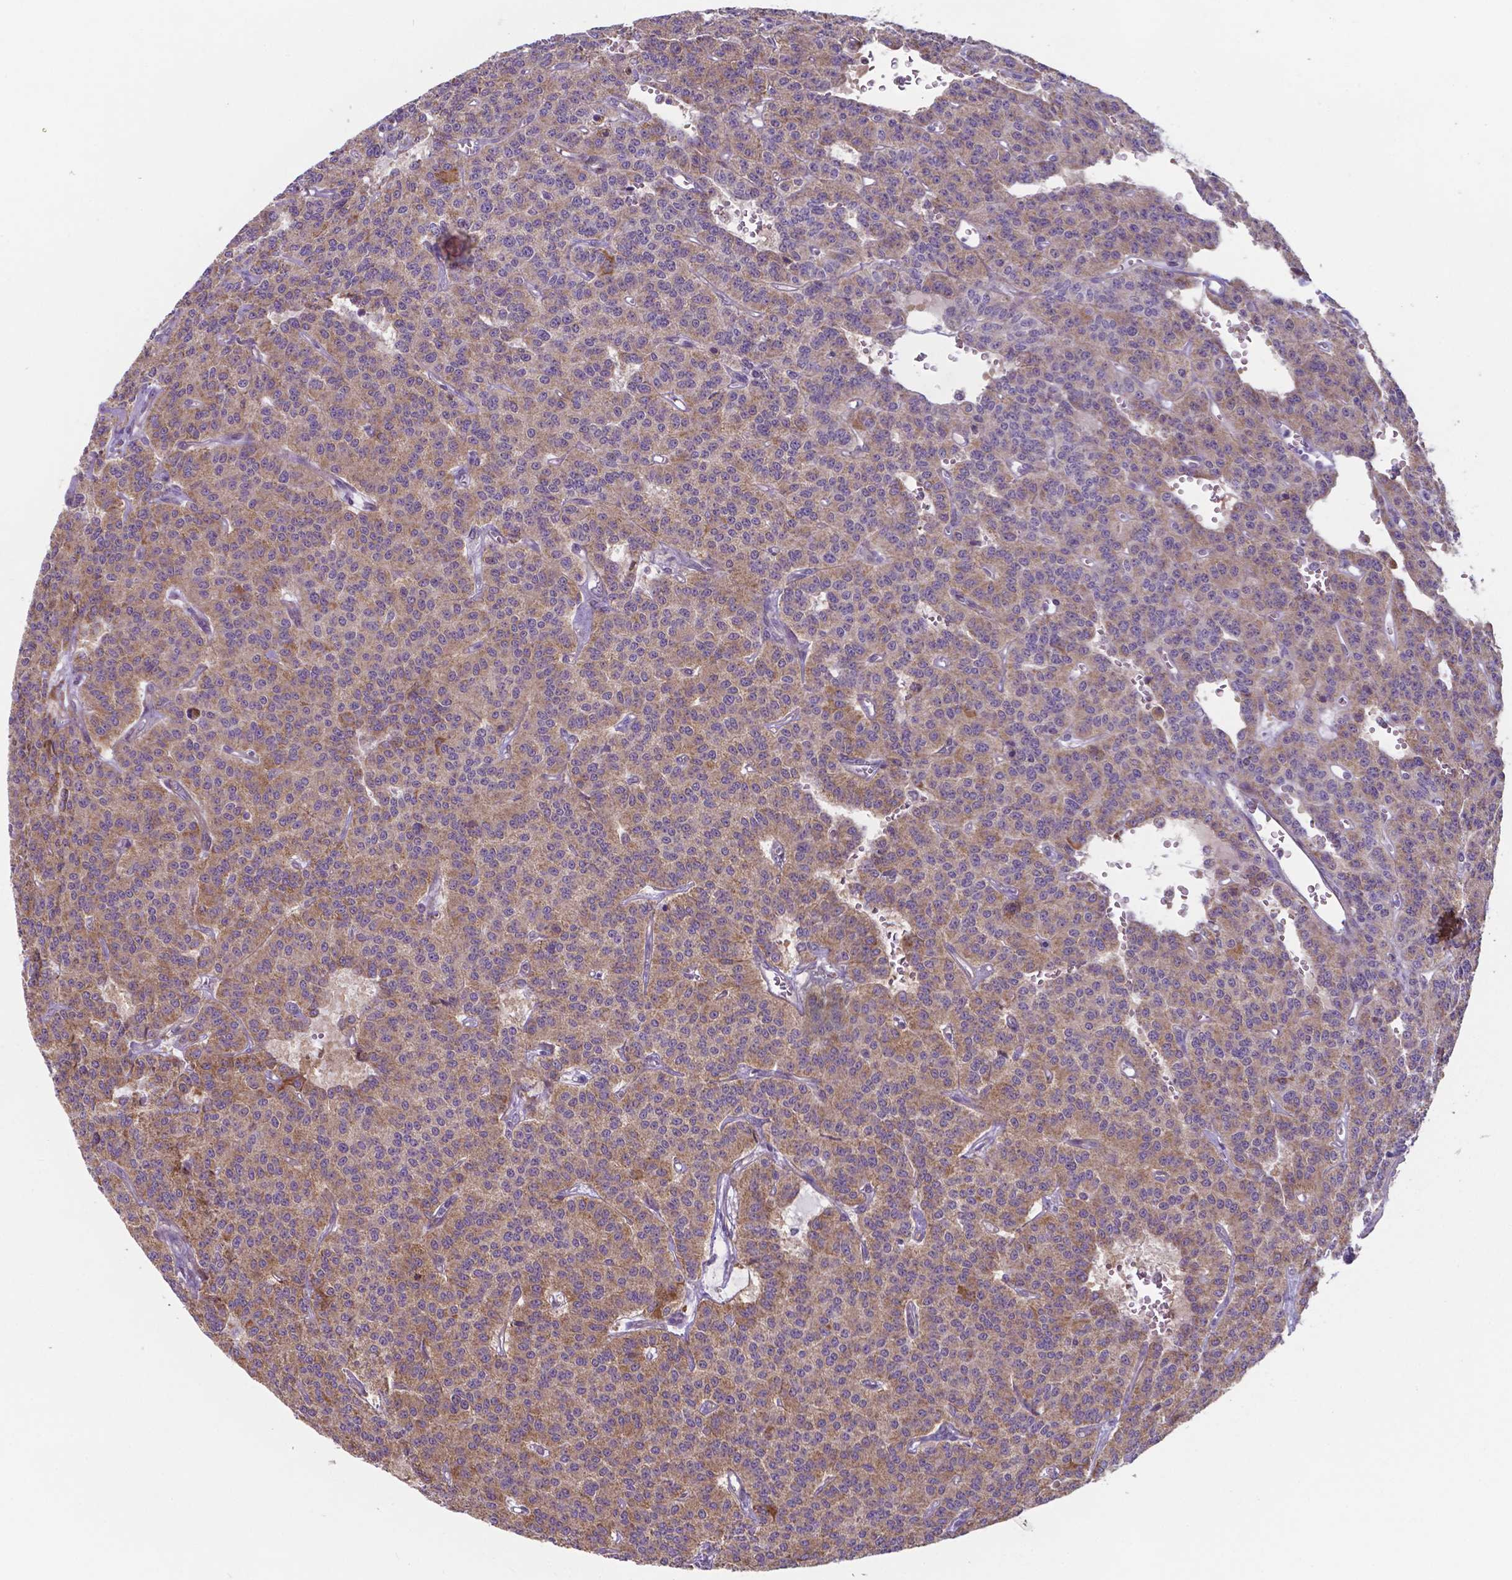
{"staining": {"intensity": "moderate", "quantity": ">75%", "location": "cytoplasmic/membranous"}, "tissue": "carcinoid", "cell_type": "Tumor cells", "image_type": "cancer", "snomed": [{"axis": "morphology", "description": "Carcinoid, malignant, NOS"}, {"axis": "topography", "description": "Lung"}], "caption": "Immunohistochemical staining of malignant carcinoid shows medium levels of moderate cytoplasmic/membranous protein positivity in about >75% of tumor cells.", "gene": "FAM114A1", "patient": {"sex": "female", "age": 71}}